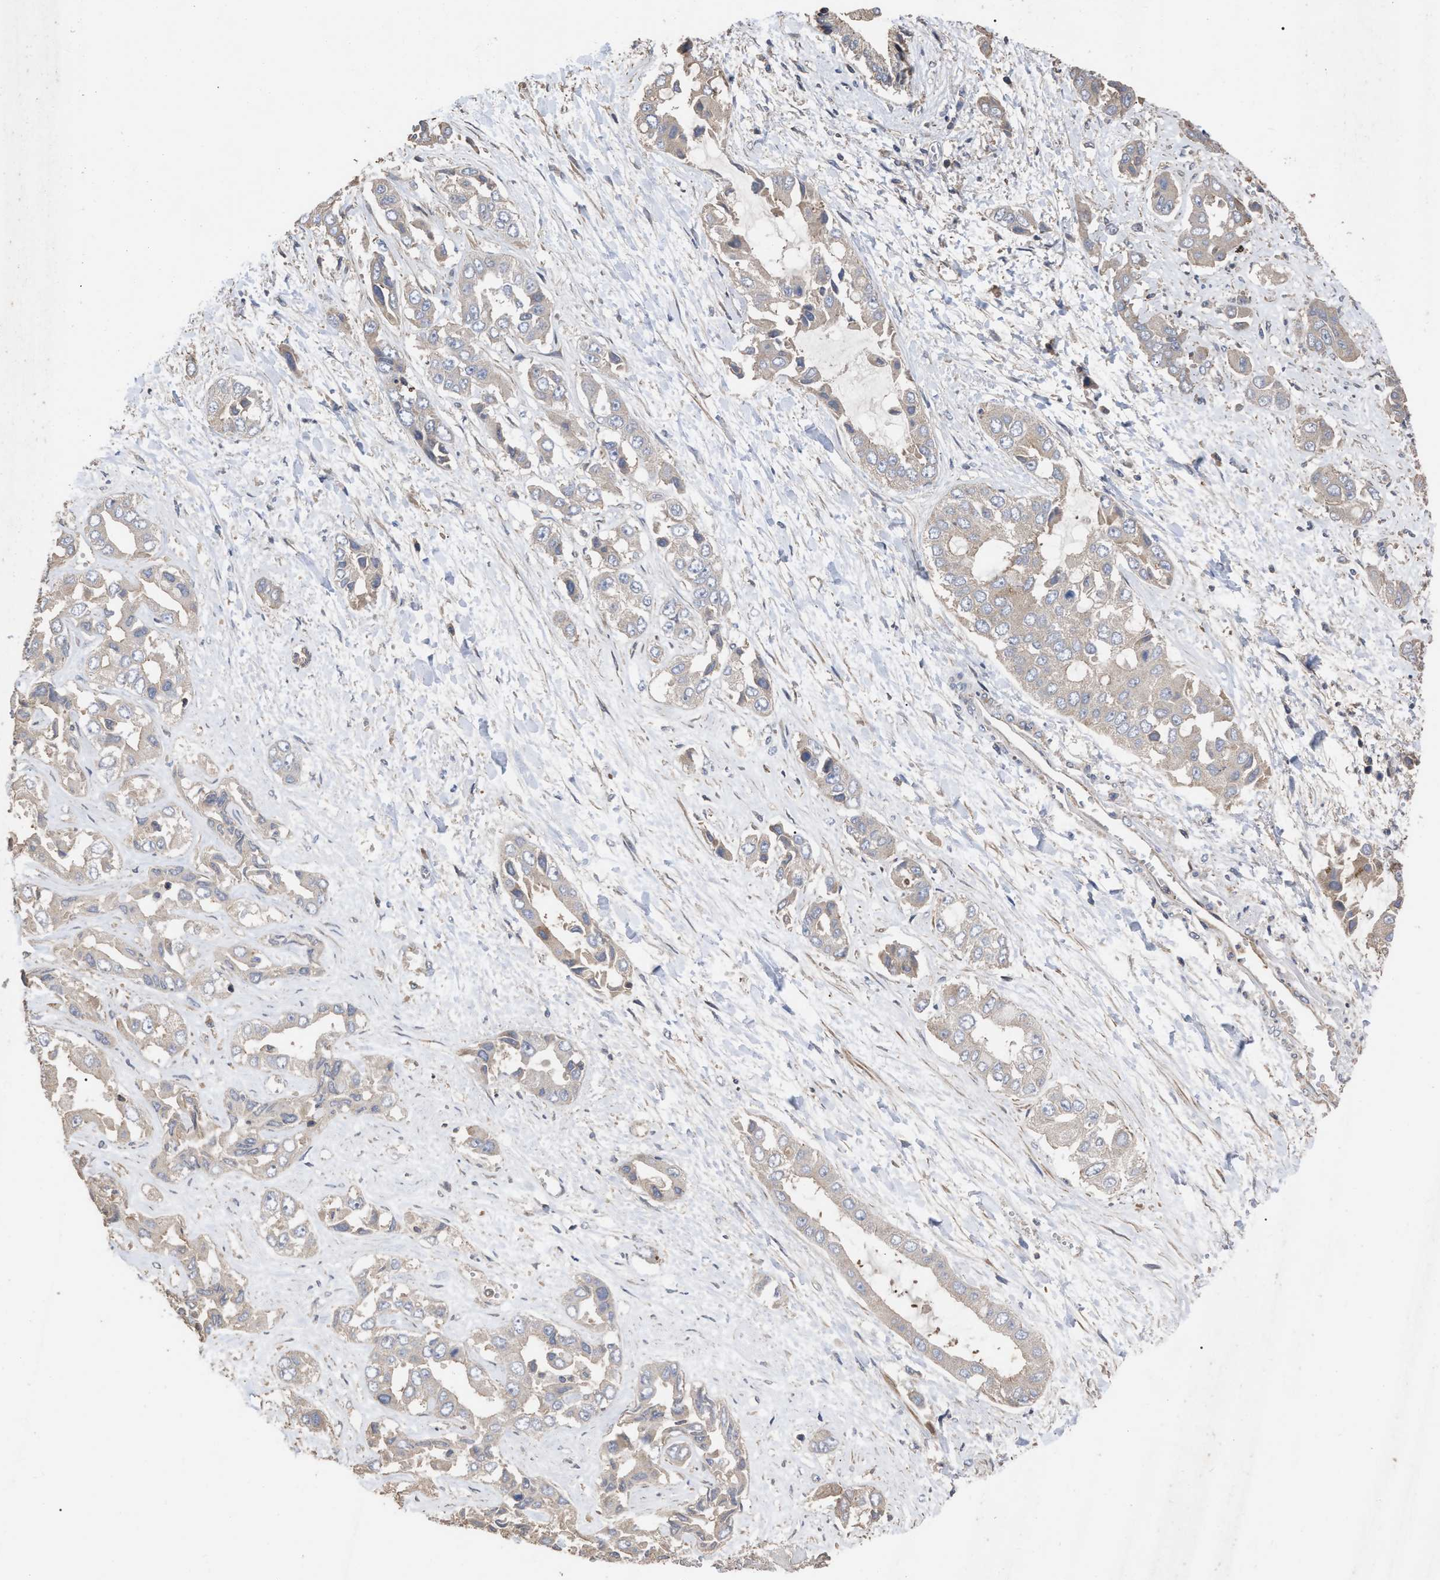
{"staining": {"intensity": "weak", "quantity": "<25%", "location": "cytoplasmic/membranous"}, "tissue": "liver cancer", "cell_type": "Tumor cells", "image_type": "cancer", "snomed": [{"axis": "morphology", "description": "Cholangiocarcinoma"}, {"axis": "topography", "description": "Liver"}], "caption": "Liver cancer stained for a protein using immunohistochemistry (IHC) exhibits no positivity tumor cells.", "gene": "BTN2A1", "patient": {"sex": "female", "age": 52}}